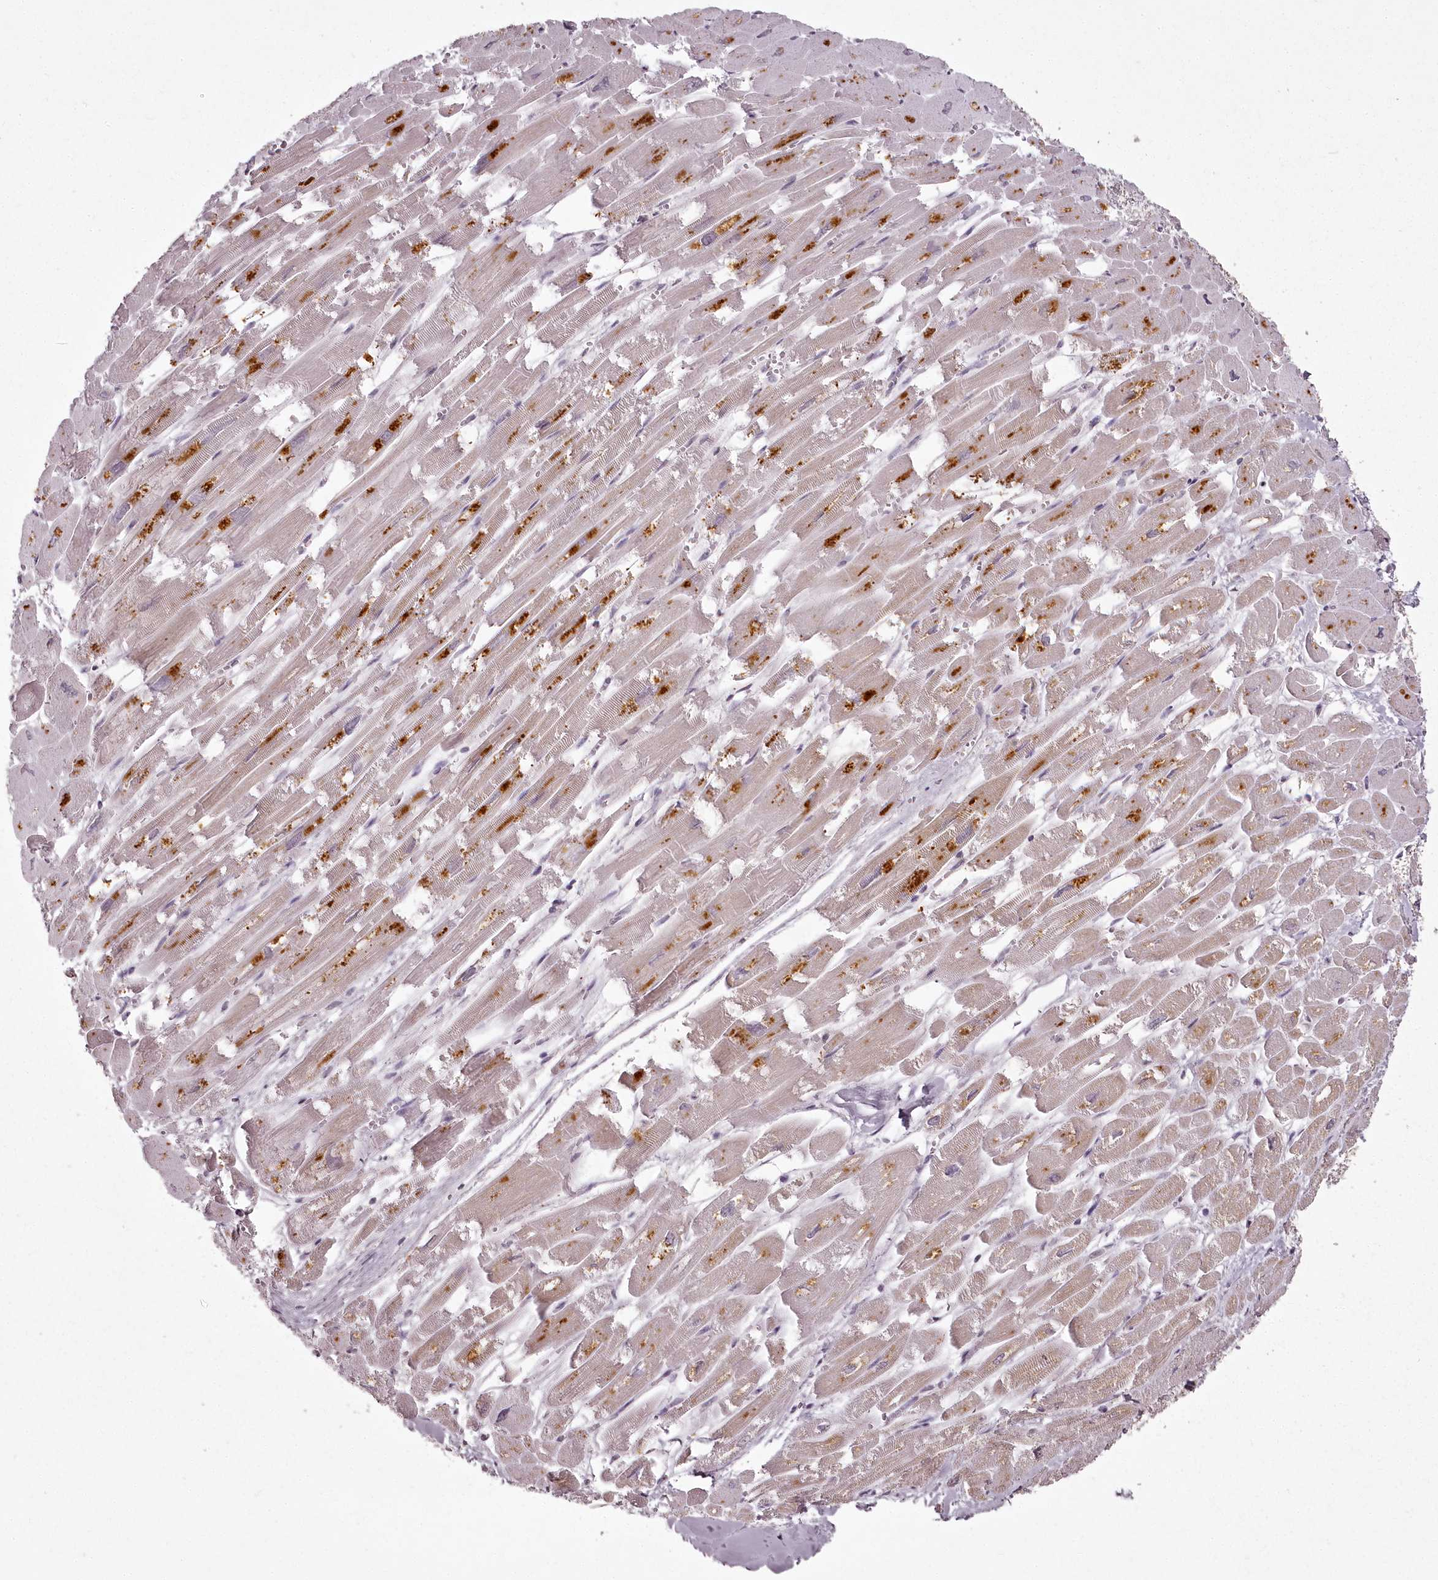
{"staining": {"intensity": "moderate", "quantity": "25%-75%", "location": "cytoplasmic/membranous"}, "tissue": "heart muscle", "cell_type": "Cardiomyocytes", "image_type": "normal", "snomed": [{"axis": "morphology", "description": "Normal tissue, NOS"}, {"axis": "topography", "description": "Heart"}], "caption": "A photomicrograph of heart muscle stained for a protein displays moderate cytoplasmic/membranous brown staining in cardiomyocytes. (Stains: DAB (3,3'-diaminobenzidine) in brown, nuclei in blue, Microscopy: brightfield microscopy at high magnification).", "gene": "CHCHD2", "patient": {"sex": "male", "age": 54}}